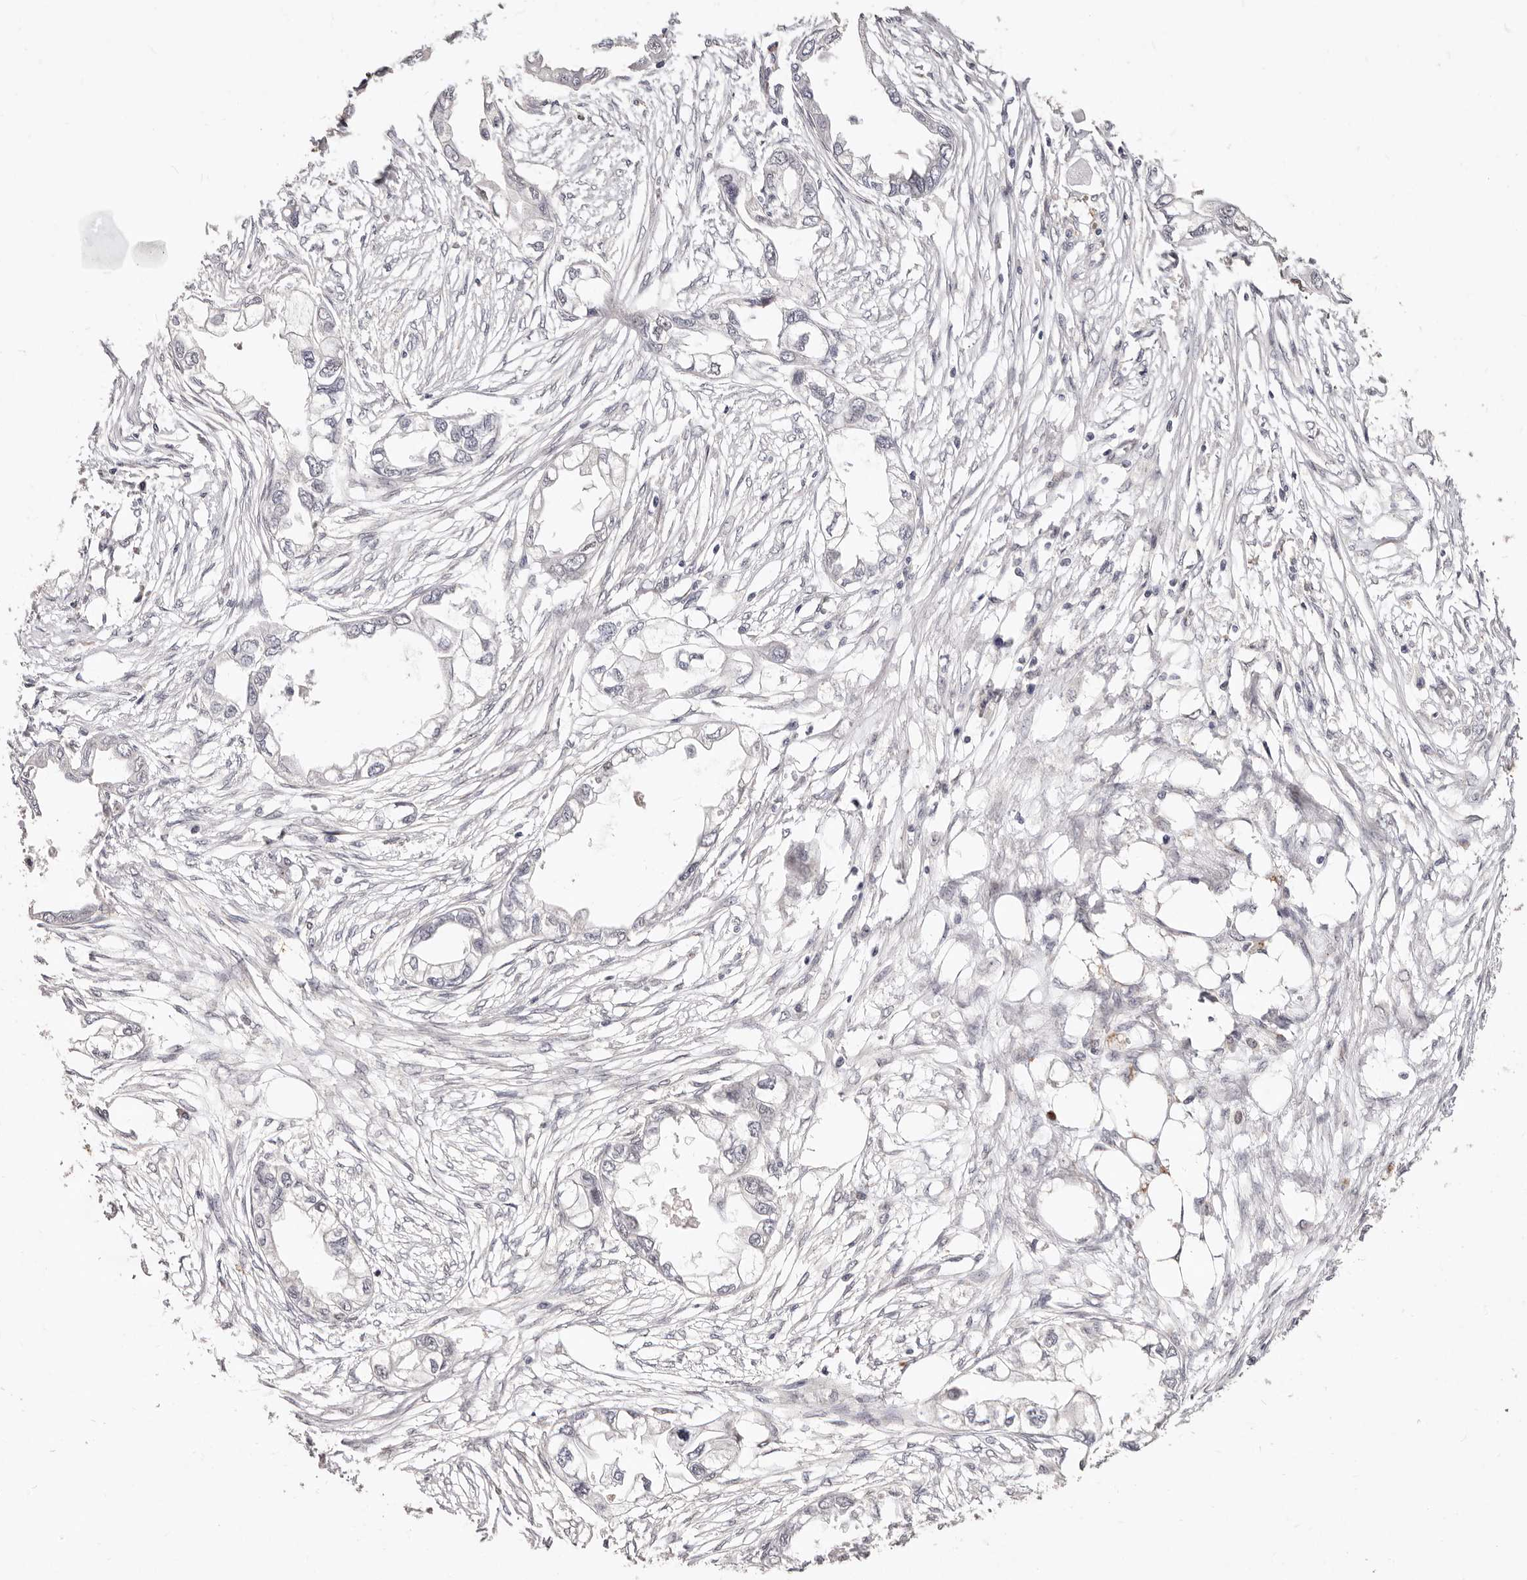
{"staining": {"intensity": "negative", "quantity": "none", "location": "none"}, "tissue": "endometrial cancer", "cell_type": "Tumor cells", "image_type": "cancer", "snomed": [{"axis": "morphology", "description": "Adenocarcinoma, NOS"}, {"axis": "morphology", "description": "Adenocarcinoma, metastatic, NOS"}, {"axis": "topography", "description": "Adipose tissue"}, {"axis": "topography", "description": "Endometrium"}], "caption": "This is a image of immunohistochemistry staining of endometrial cancer (metastatic adenocarcinoma), which shows no expression in tumor cells.", "gene": "SRCAP", "patient": {"sex": "female", "age": 67}}